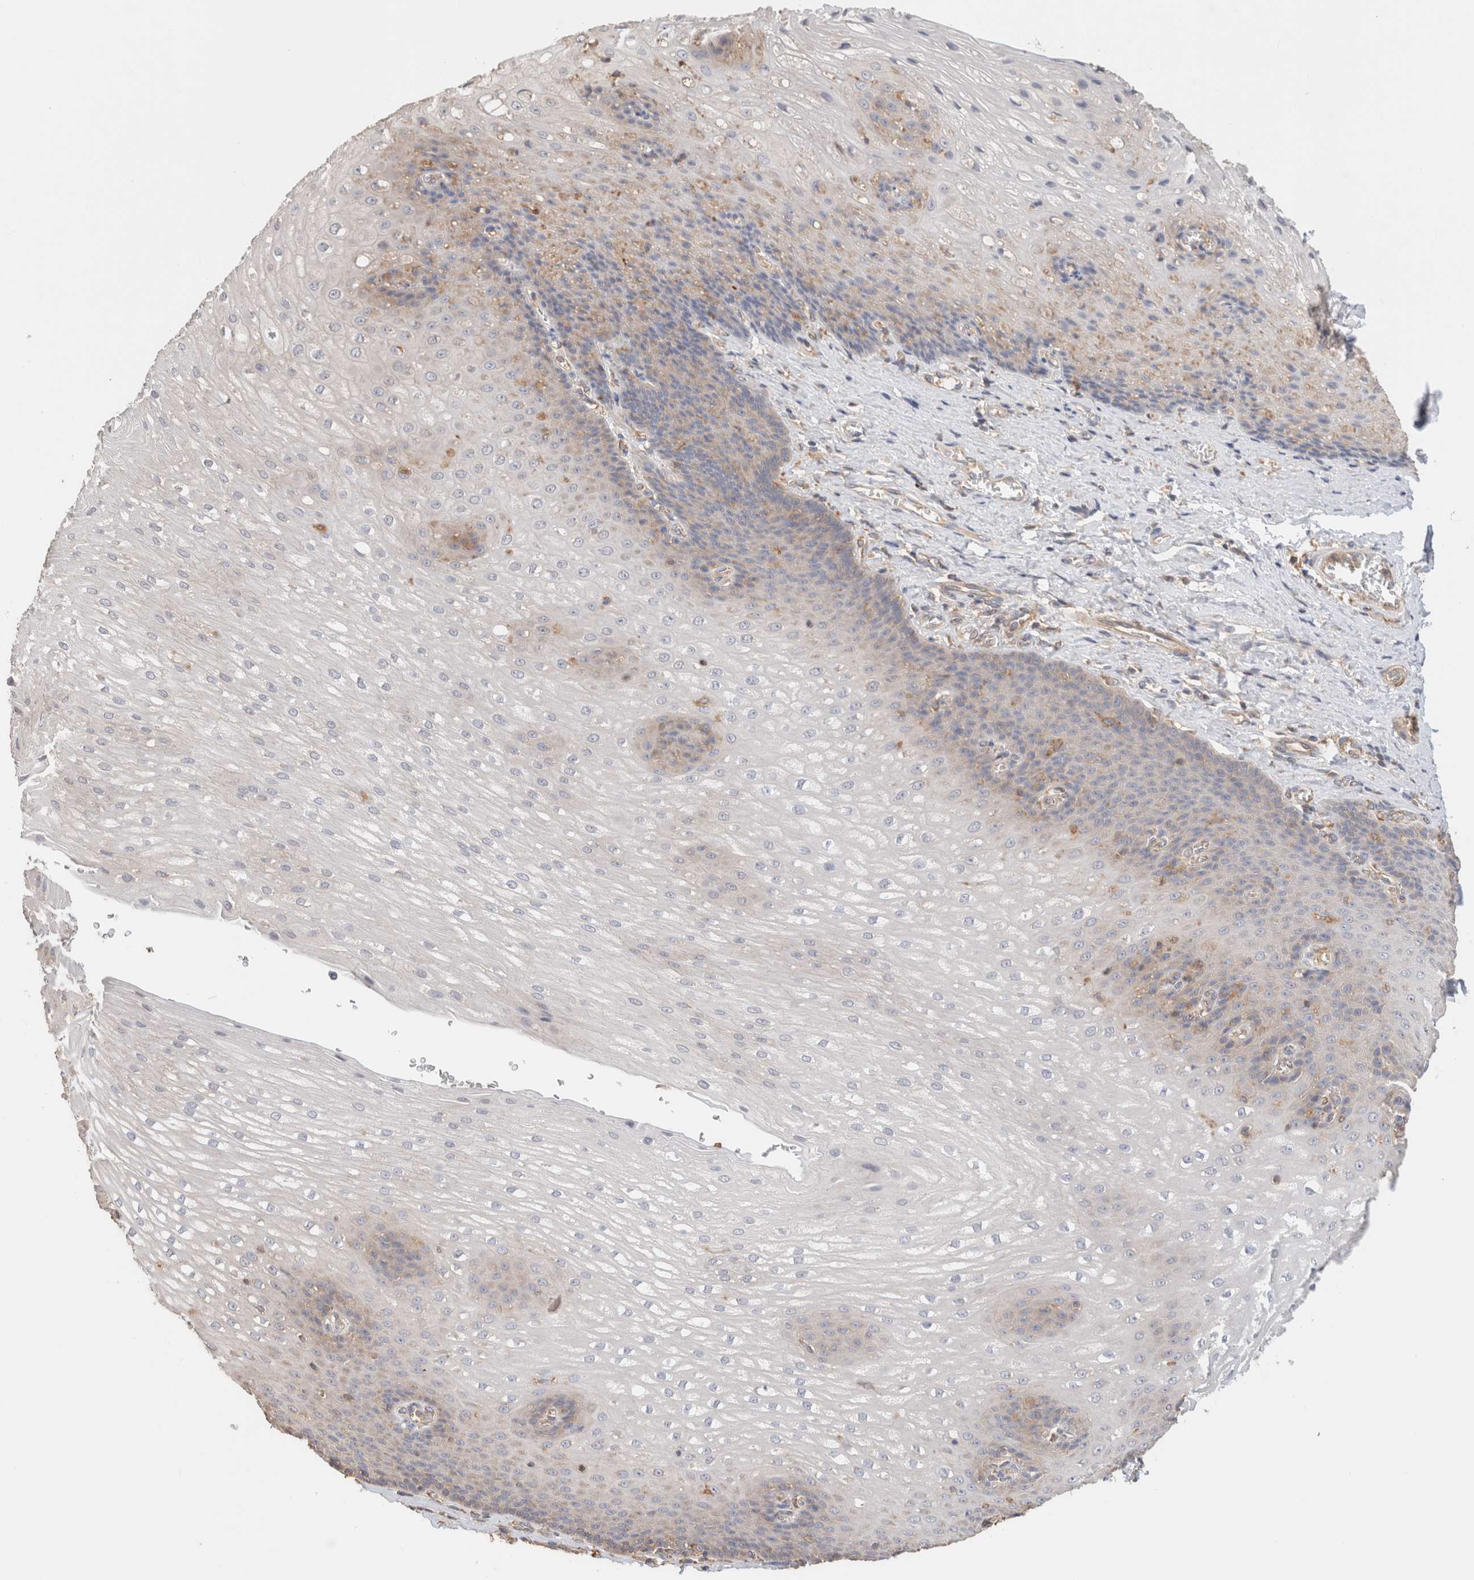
{"staining": {"intensity": "moderate", "quantity": "<25%", "location": "cytoplasmic/membranous"}, "tissue": "esophagus", "cell_type": "Squamous epithelial cells", "image_type": "normal", "snomed": [{"axis": "morphology", "description": "Normal tissue, NOS"}, {"axis": "topography", "description": "Esophagus"}], "caption": "The immunohistochemical stain shows moderate cytoplasmic/membranous expression in squamous epithelial cells of normal esophagus. The staining was performed using DAB (3,3'-diaminobenzidine) to visualize the protein expression in brown, while the nuclei were stained in blue with hematoxylin (Magnification: 20x).", "gene": "CFAP418", "patient": {"sex": "male", "age": 48}}